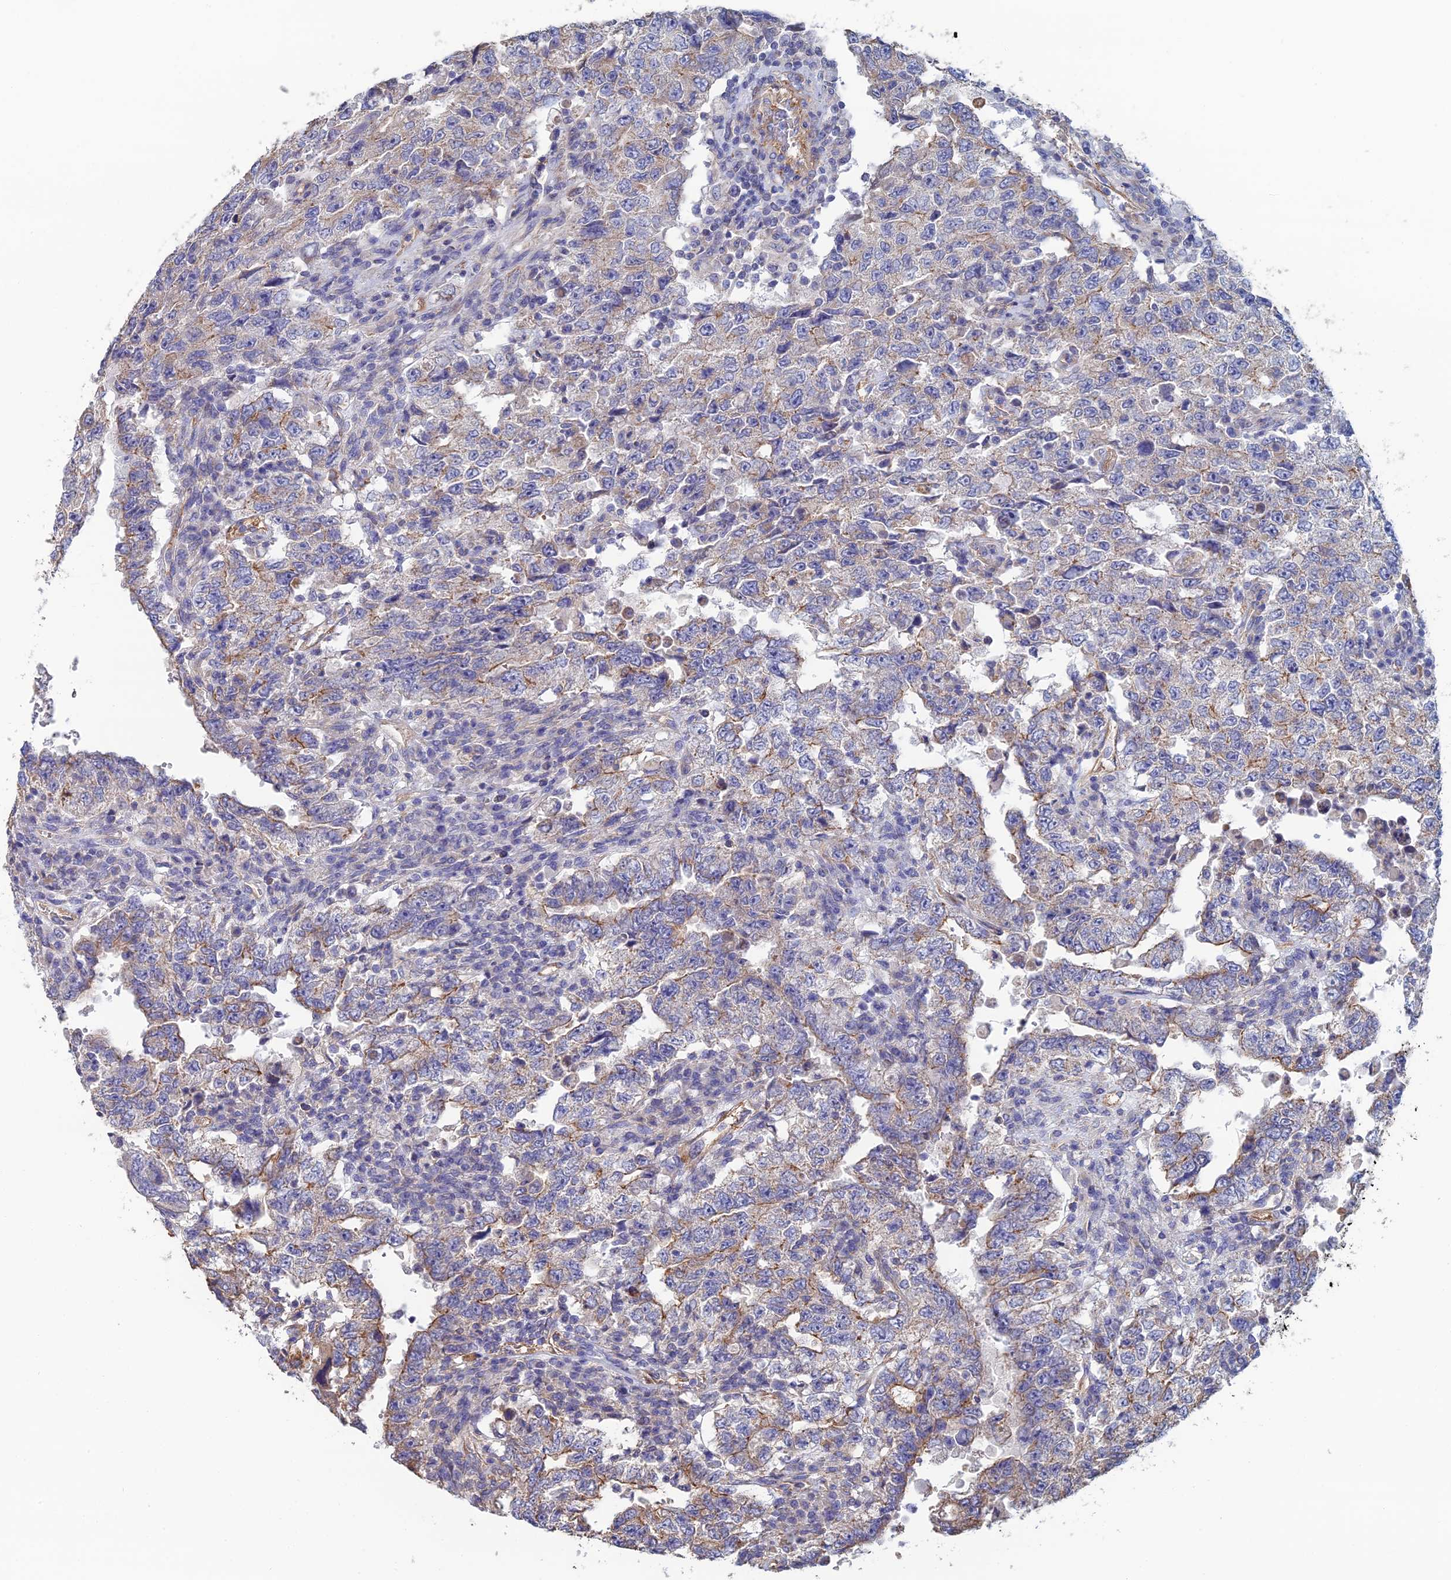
{"staining": {"intensity": "moderate", "quantity": "<25%", "location": "cytoplasmic/membranous"}, "tissue": "testis cancer", "cell_type": "Tumor cells", "image_type": "cancer", "snomed": [{"axis": "morphology", "description": "Carcinoma, Embryonal, NOS"}, {"axis": "topography", "description": "Testis"}], "caption": "Tumor cells show low levels of moderate cytoplasmic/membranous staining in approximately <25% of cells in human testis cancer. (Brightfield microscopy of DAB IHC at high magnification).", "gene": "PCDHA5", "patient": {"sex": "male", "age": 26}}